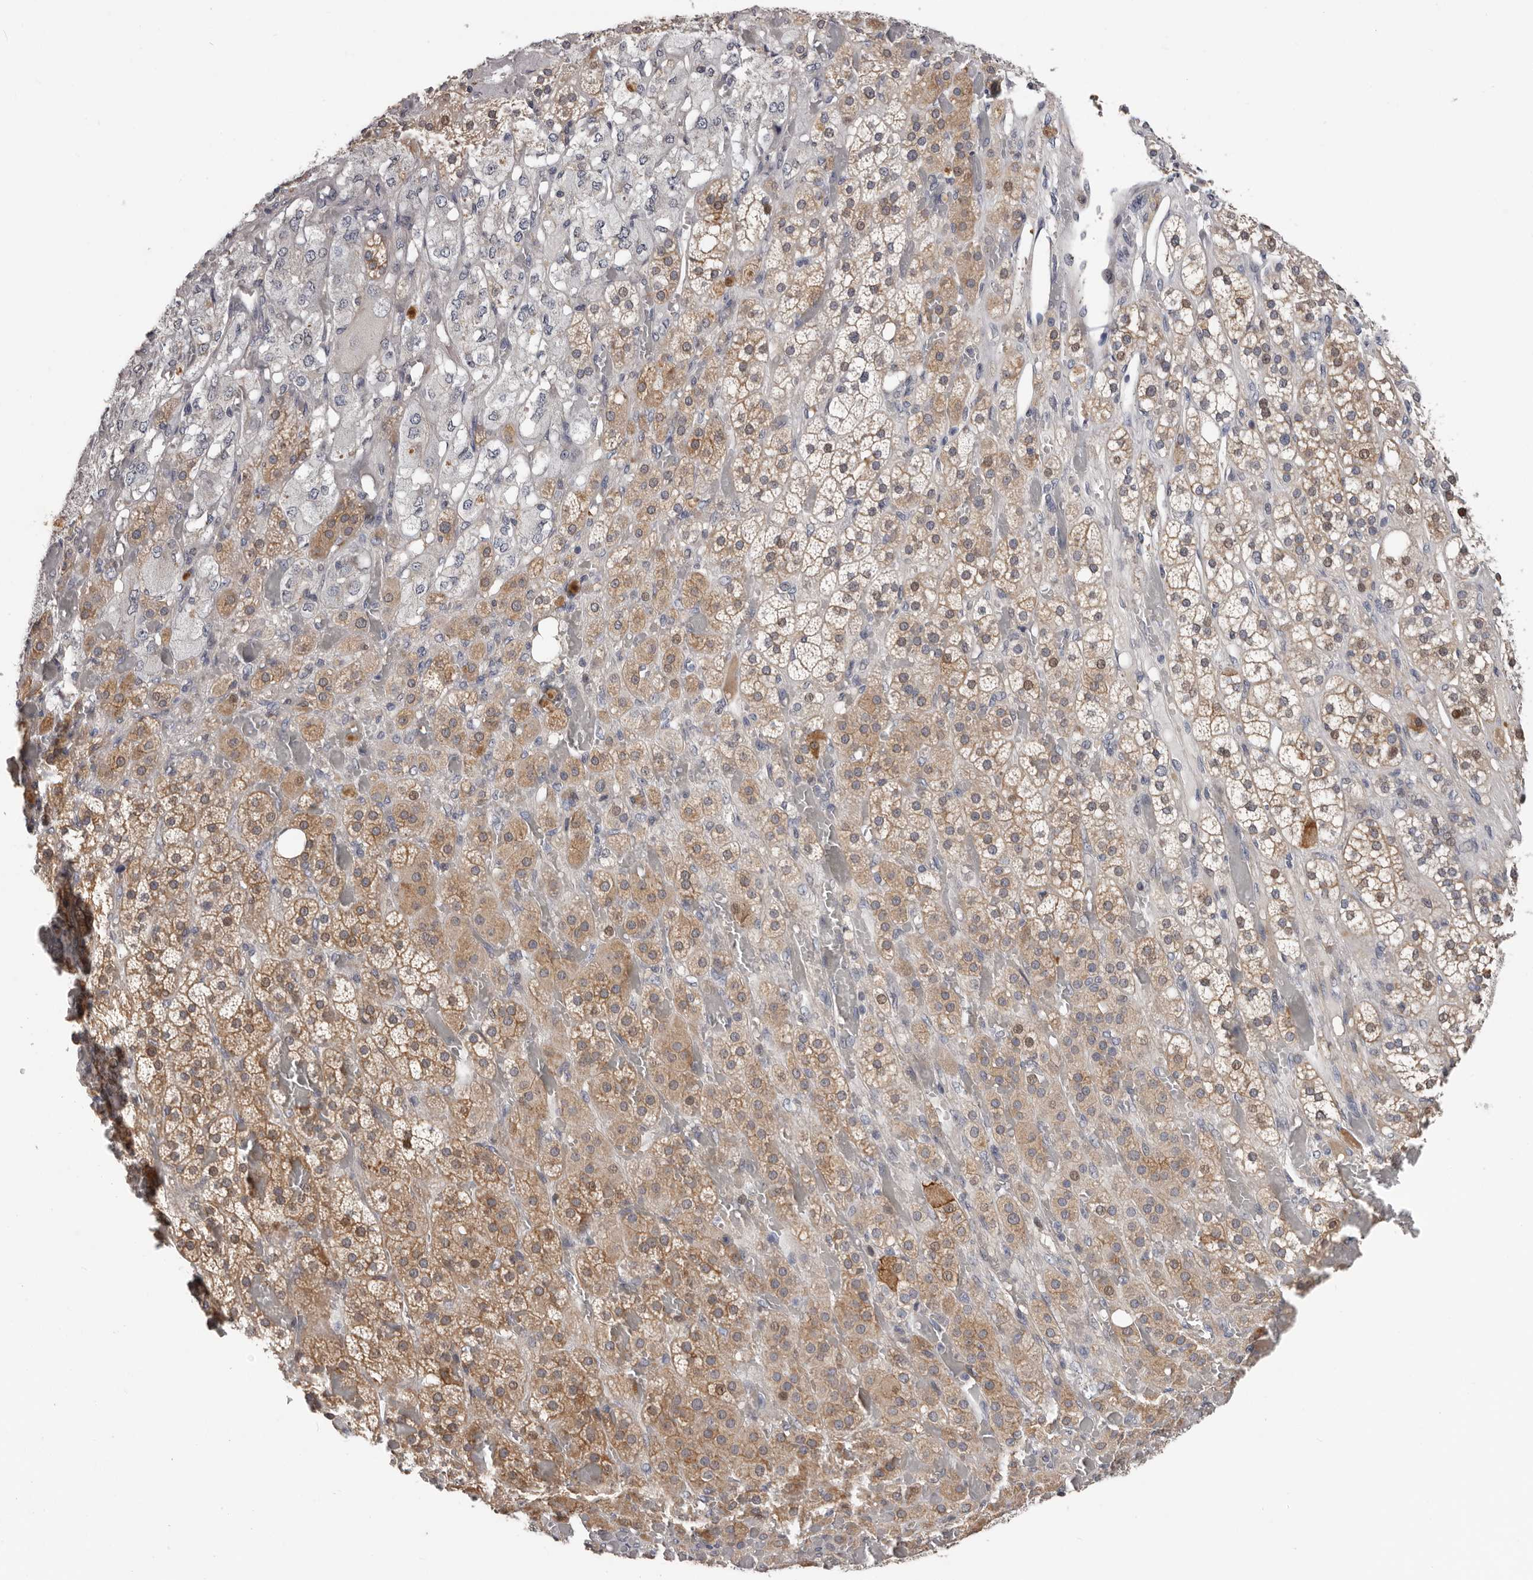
{"staining": {"intensity": "moderate", "quantity": ">75%", "location": "cytoplasmic/membranous,nuclear"}, "tissue": "adrenal gland", "cell_type": "Glandular cells", "image_type": "normal", "snomed": [{"axis": "morphology", "description": "Normal tissue, NOS"}, {"axis": "topography", "description": "Adrenal gland"}], "caption": "IHC photomicrograph of unremarkable human adrenal gland stained for a protein (brown), which displays medium levels of moderate cytoplasmic/membranous,nuclear staining in about >75% of glandular cells.", "gene": "RNF217", "patient": {"sex": "female", "age": 59}}